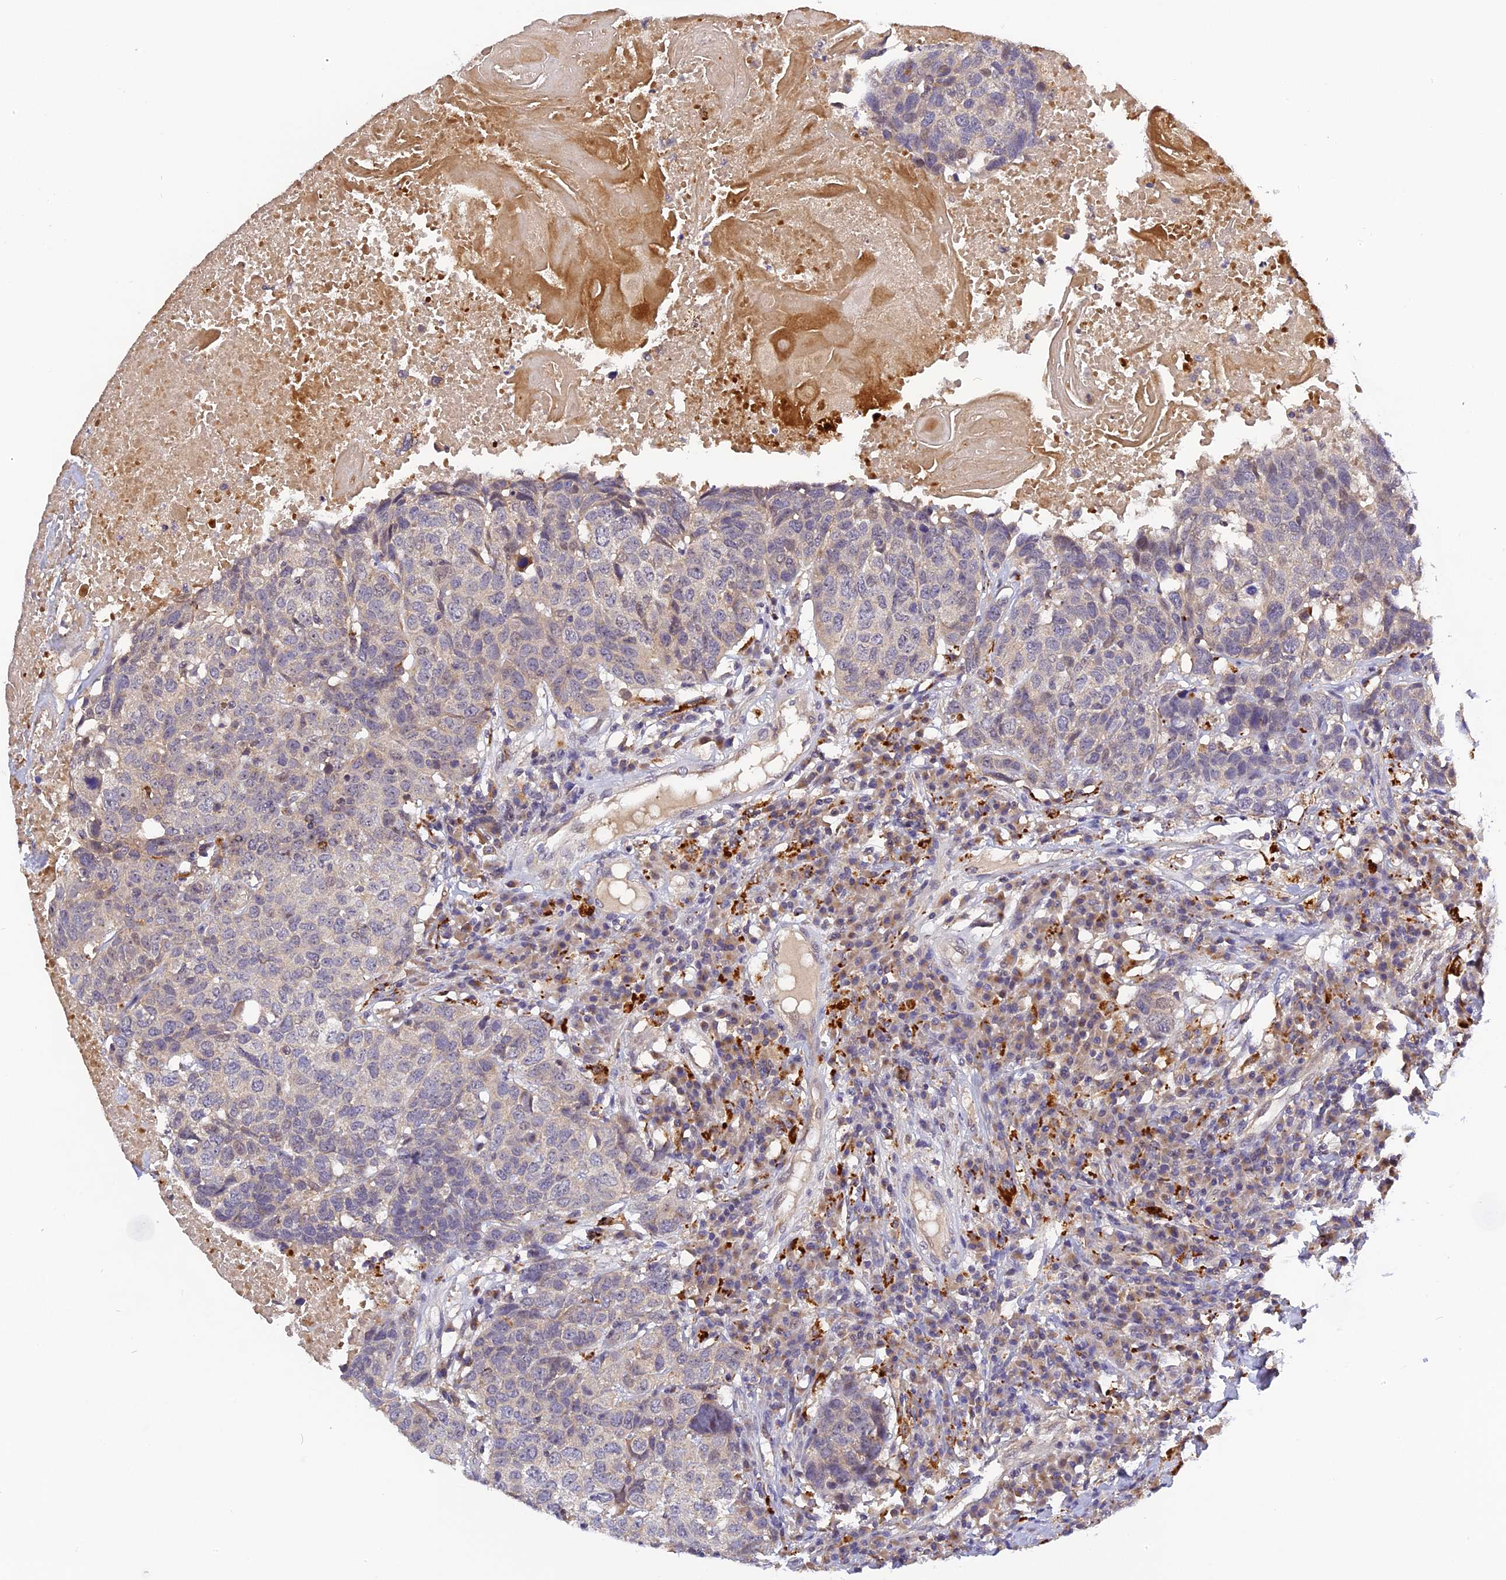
{"staining": {"intensity": "weak", "quantity": "<25%", "location": "cytoplasmic/membranous"}, "tissue": "head and neck cancer", "cell_type": "Tumor cells", "image_type": "cancer", "snomed": [{"axis": "morphology", "description": "Squamous cell carcinoma, NOS"}, {"axis": "topography", "description": "Head-Neck"}], "caption": "DAB immunohistochemical staining of squamous cell carcinoma (head and neck) displays no significant positivity in tumor cells. Brightfield microscopy of IHC stained with DAB (3,3'-diaminobenzidine) (brown) and hematoxylin (blue), captured at high magnification.", "gene": "FNIP2", "patient": {"sex": "male", "age": 66}}